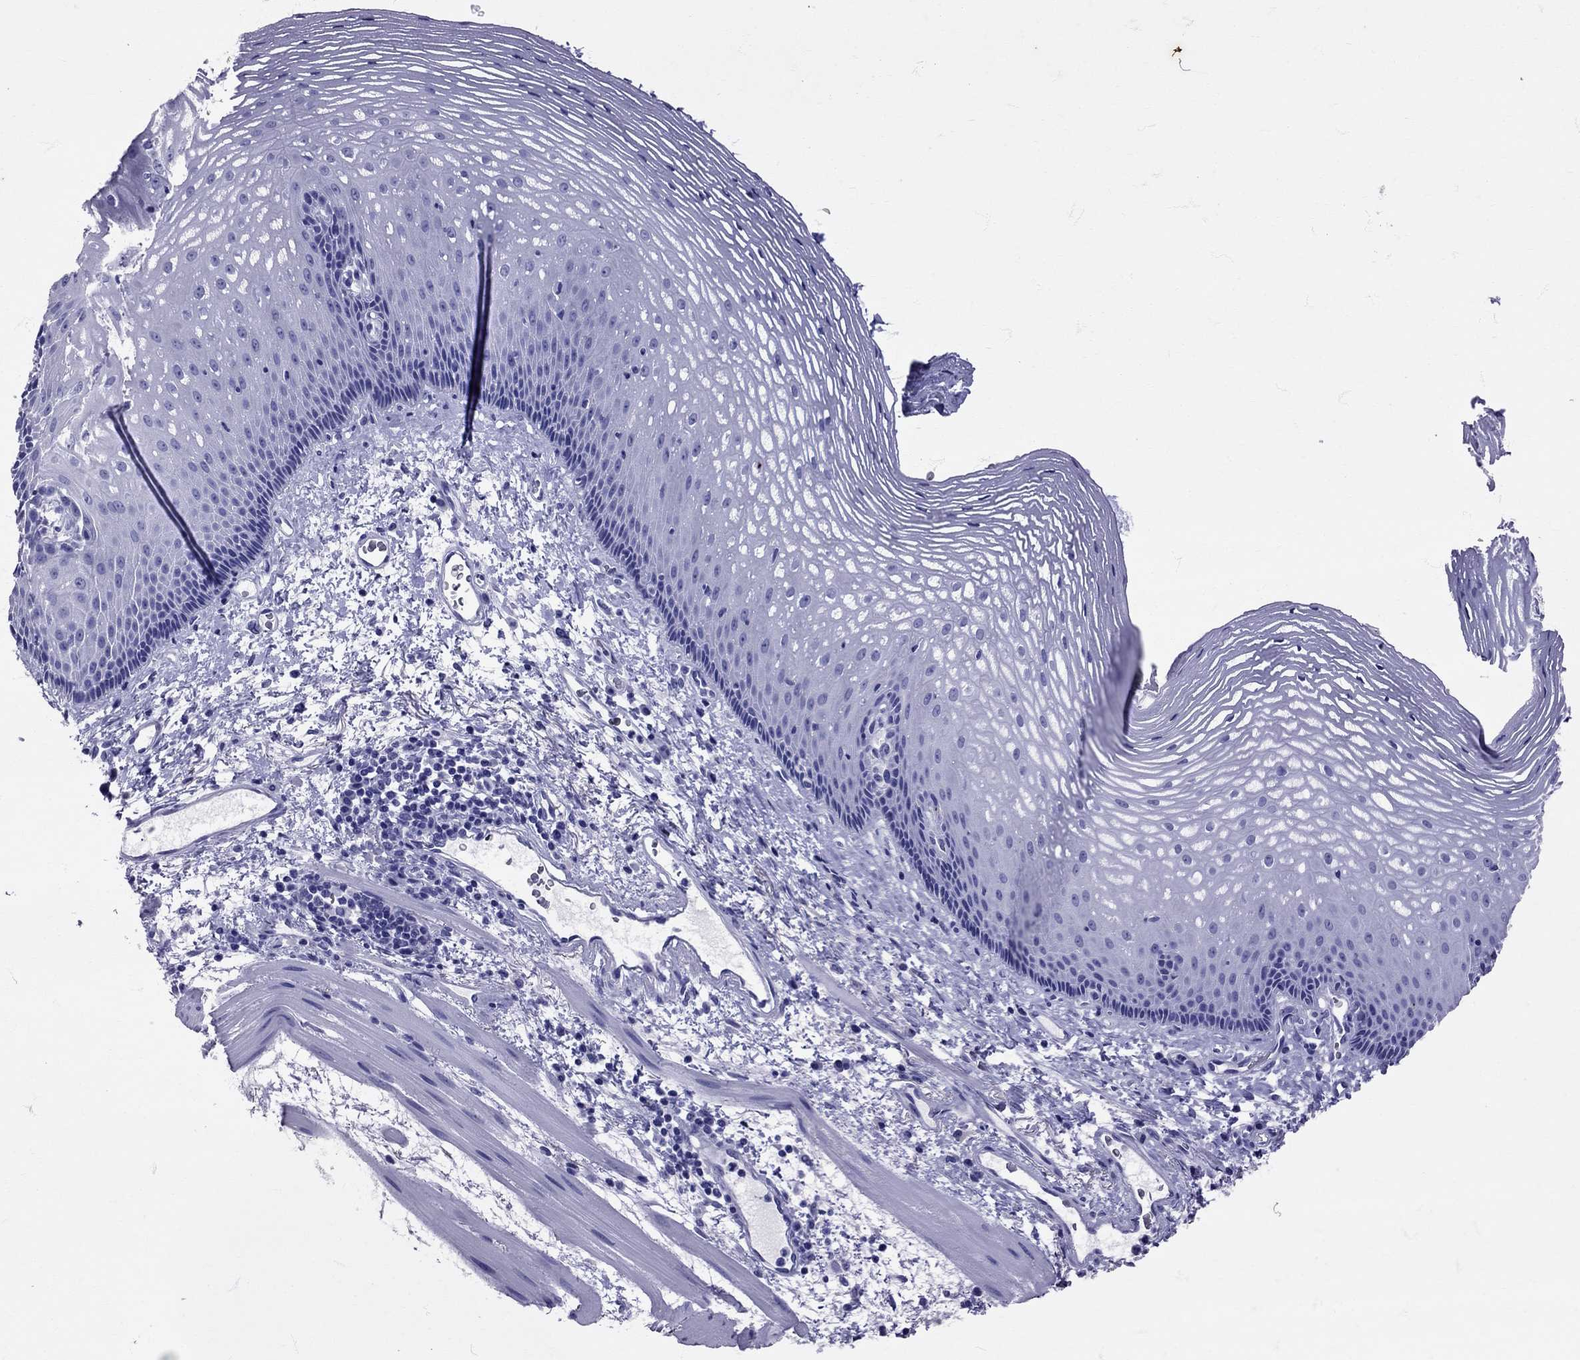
{"staining": {"intensity": "negative", "quantity": "none", "location": "none"}, "tissue": "esophagus", "cell_type": "Squamous epithelial cells", "image_type": "normal", "snomed": [{"axis": "morphology", "description": "Normal tissue, NOS"}, {"axis": "topography", "description": "Esophagus"}], "caption": "The immunohistochemistry histopathology image has no significant staining in squamous epithelial cells of esophagus.", "gene": "AVP", "patient": {"sex": "male", "age": 76}}